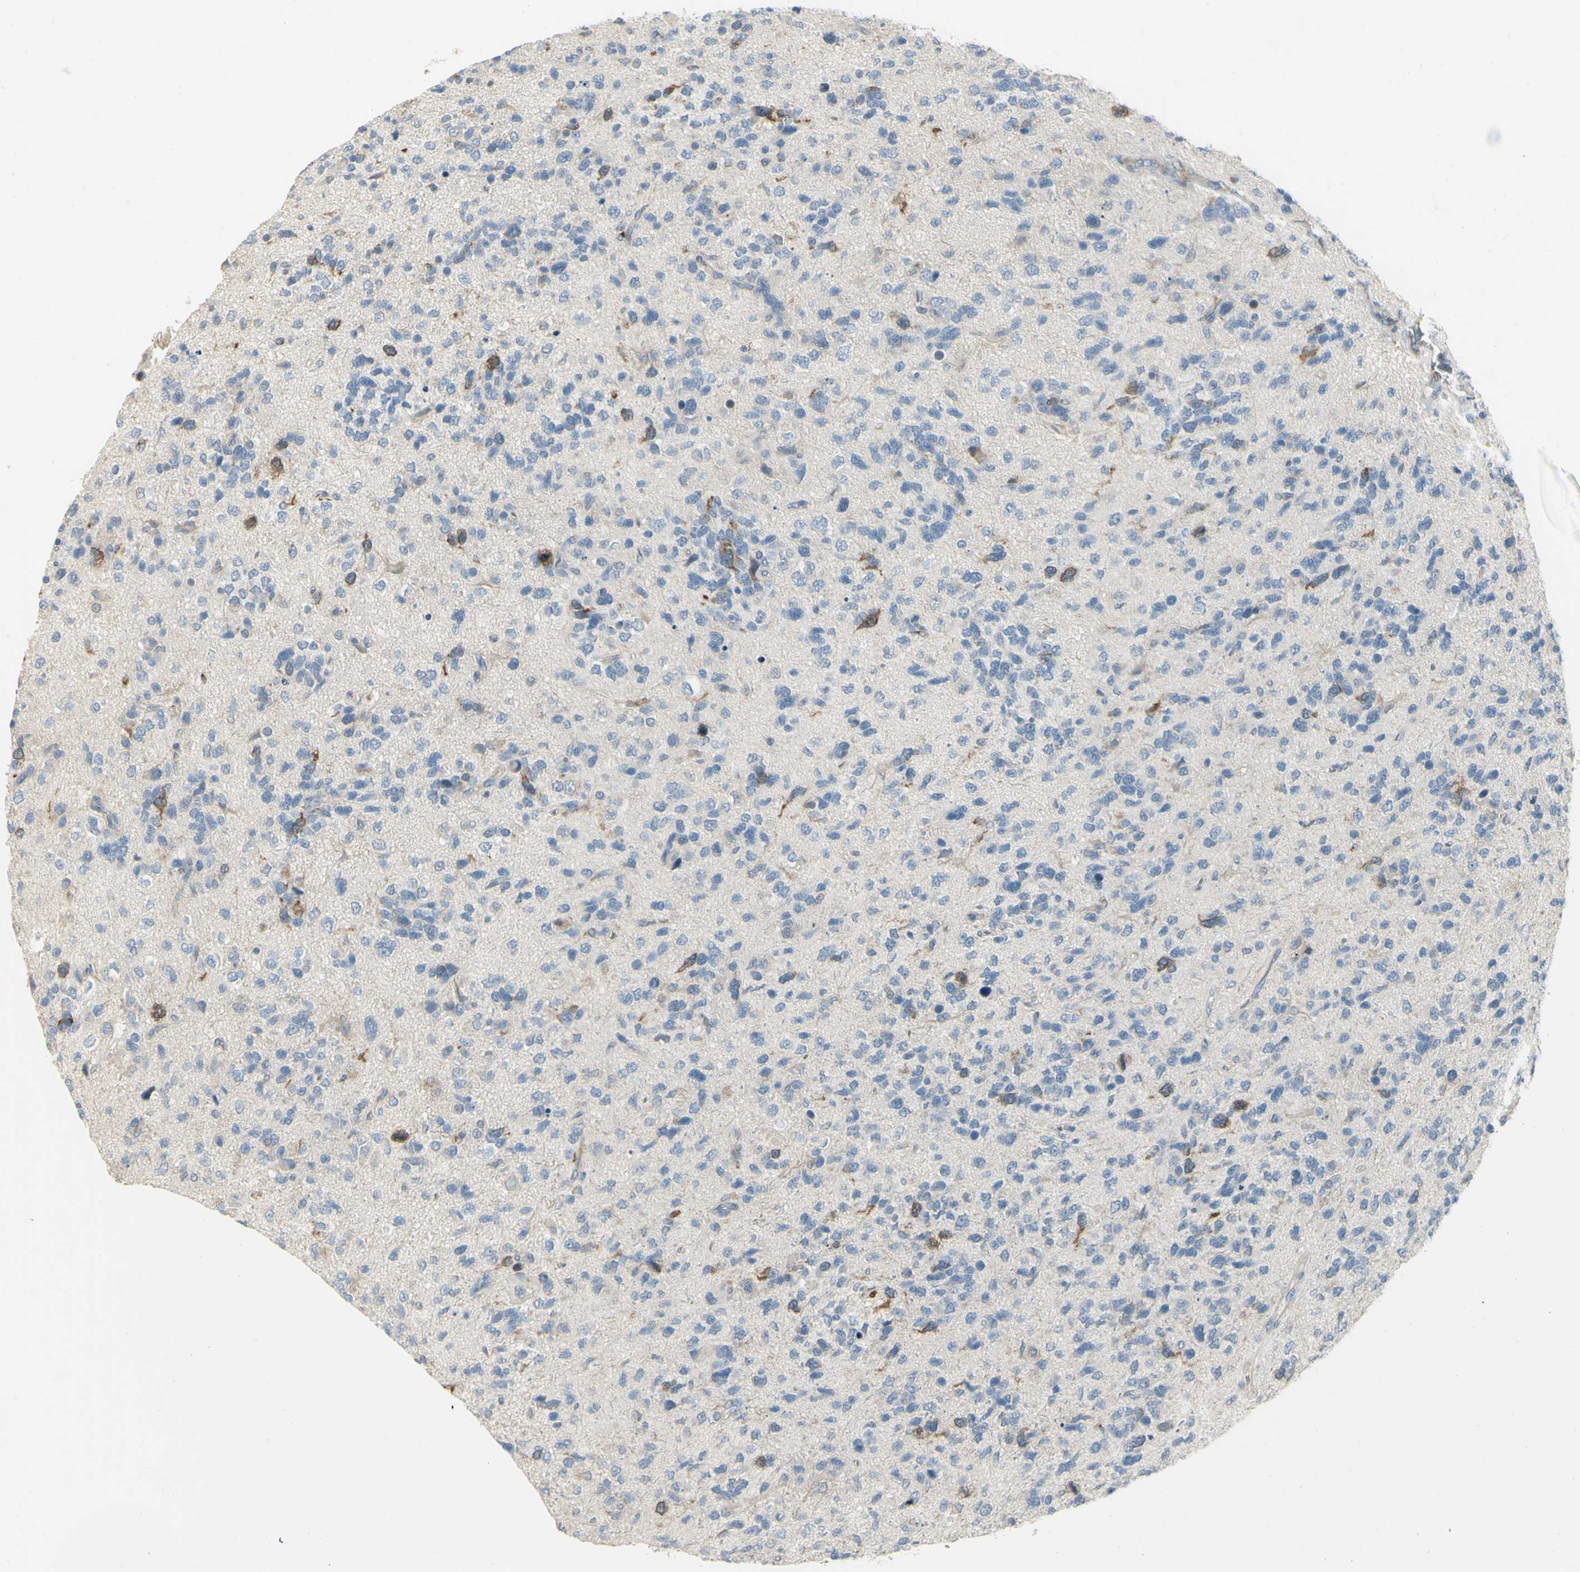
{"staining": {"intensity": "moderate", "quantity": "<25%", "location": "cytoplasmic/membranous"}, "tissue": "glioma", "cell_type": "Tumor cells", "image_type": "cancer", "snomed": [{"axis": "morphology", "description": "Glioma, malignant, High grade"}, {"axis": "topography", "description": "Brain"}], "caption": "An image of human glioma stained for a protein reveals moderate cytoplasmic/membranous brown staining in tumor cells.", "gene": "CCNB2", "patient": {"sex": "female", "age": 58}}